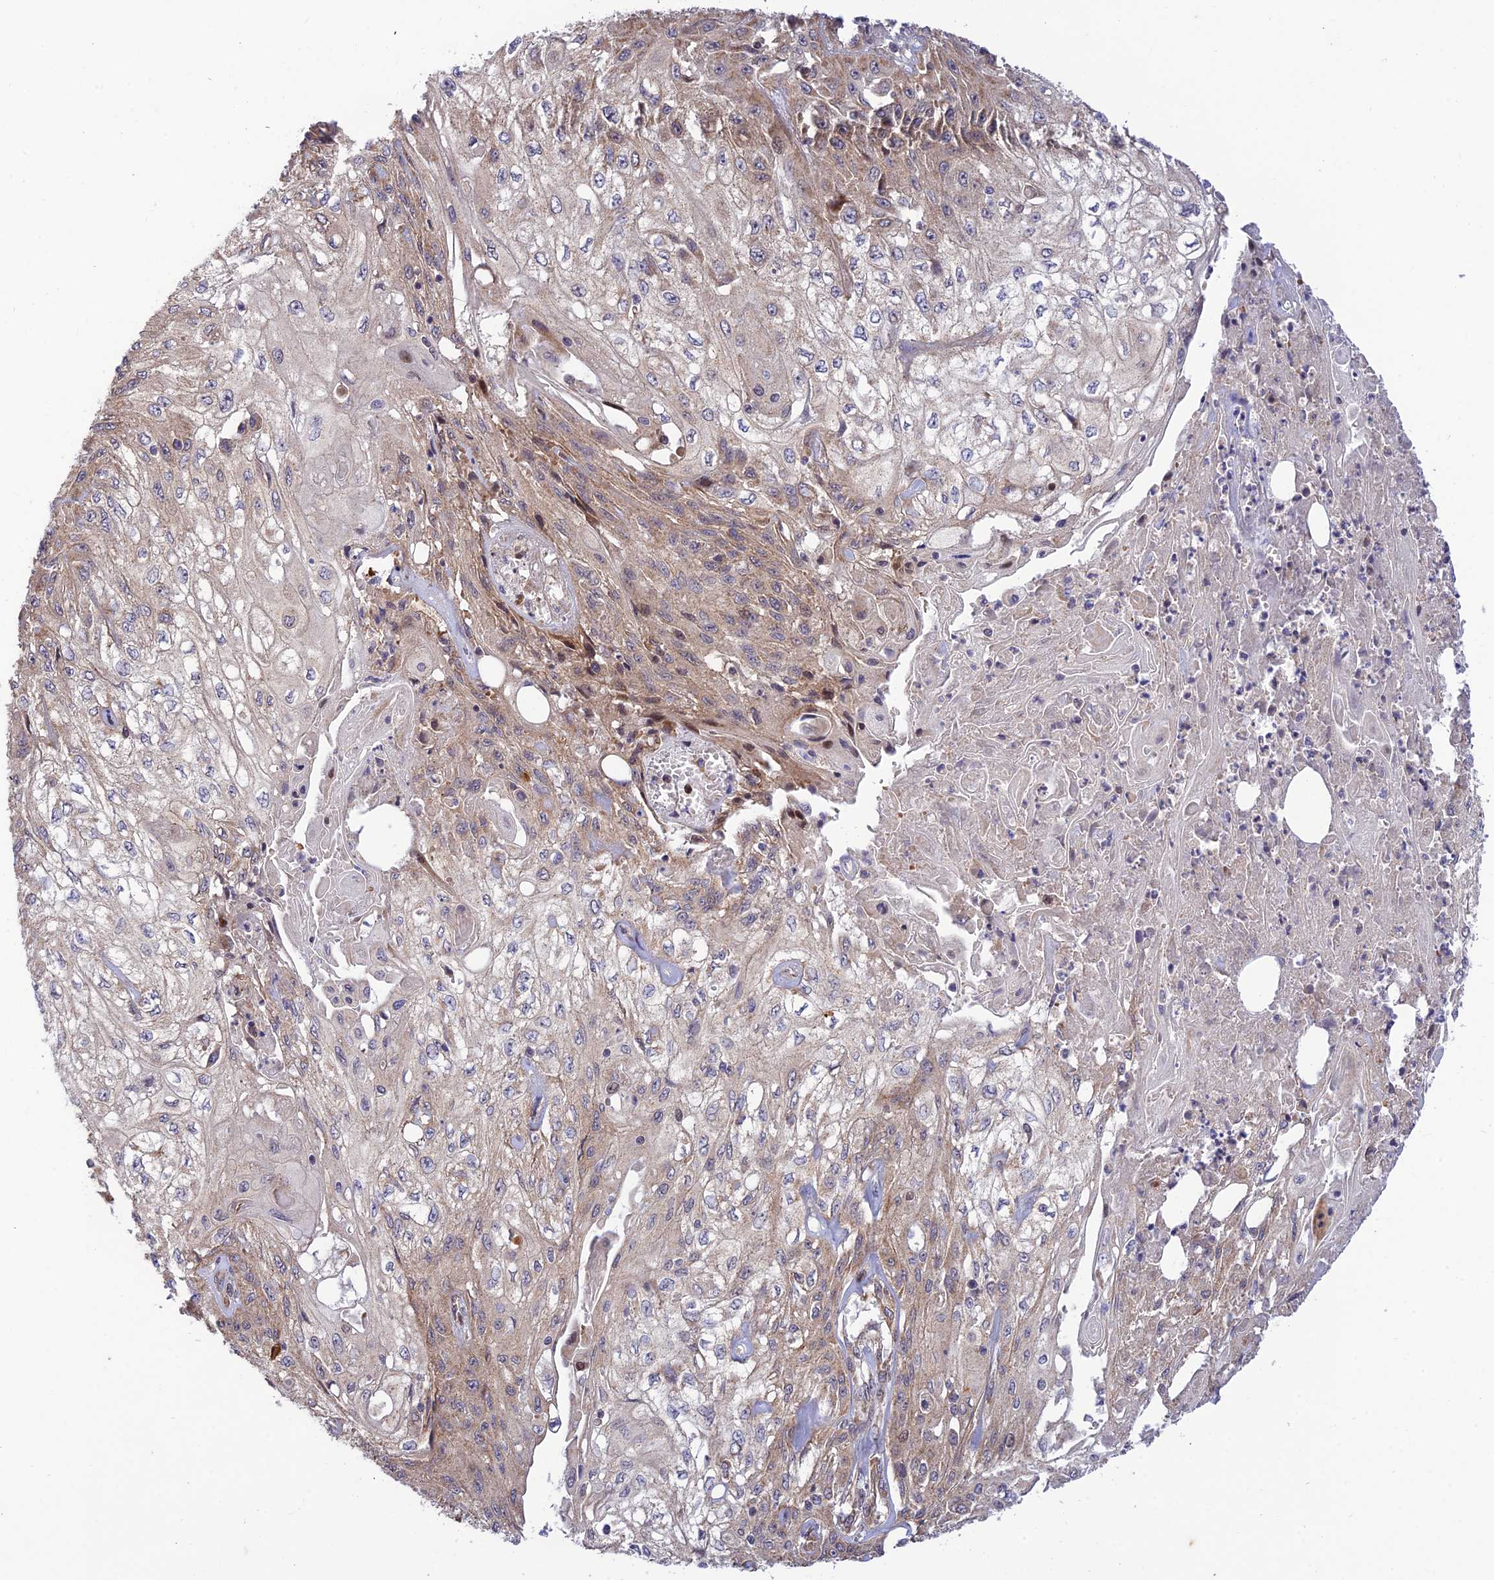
{"staining": {"intensity": "moderate", "quantity": "25%-75%", "location": "cytoplasmic/membranous"}, "tissue": "skin cancer", "cell_type": "Tumor cells", "image_type": "cancer", "snomed": [{"axis": "morphology", "description": "Squamous cell carcinoma, NOS"}, {"axis": "morphology", "description": "Squamous cell carcinoma, metastatic, NOS"}, {"axis": "topography", "description": "Skin"}, {"axis": "topography", "description": "Lymph node"}], "caption": "A brown stain shows moderate cytoplasmic/membranous staining of a protein in human skin cancer (squamous cell carcinoma) tumor cells.", "gene": "PLEKHG2", "patient": {"sex": "male", "age": 75}}